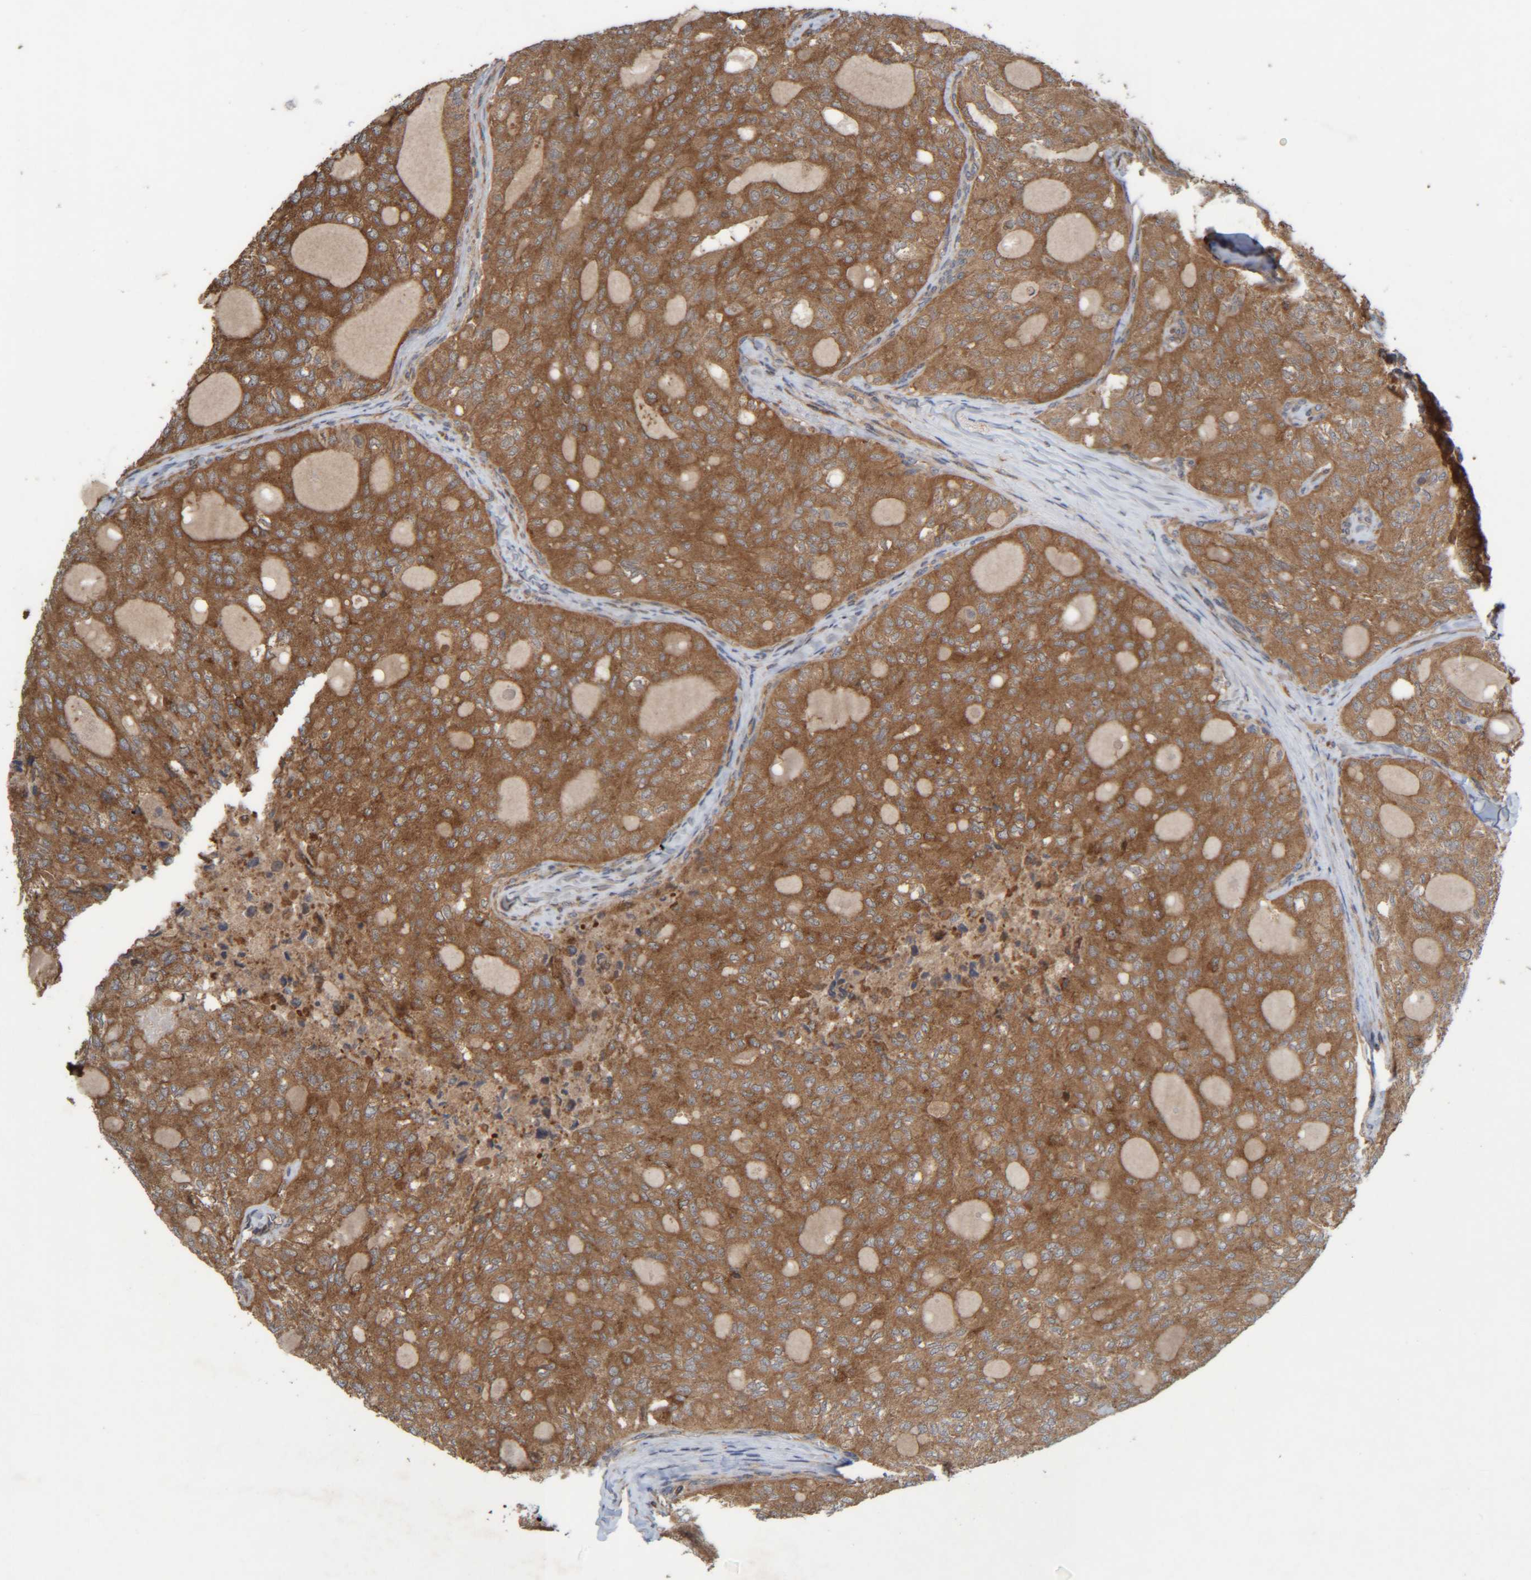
{"staining": {"intensity": "moderate", "quantity": ">75%", "location": "cytoplasmic/membranous"}, "tissue": "thyroid cancer", "cell_type": "Tumor cells", "image_type": "cancer", "snomed": [{"axis": "morphology", "description": "Follicular adenoma carcinoma, NOS"}, {"axis": "topography", "description": "Thyroid gland"}], "caption": "Immunohistochemical staining of thyroid cancer shows moderate cytoplasmic/membranous protein staining in approximately >75% of tumor cells.", "gene": "CCDC57", "patient": {"sex": "male", "age": 75}}